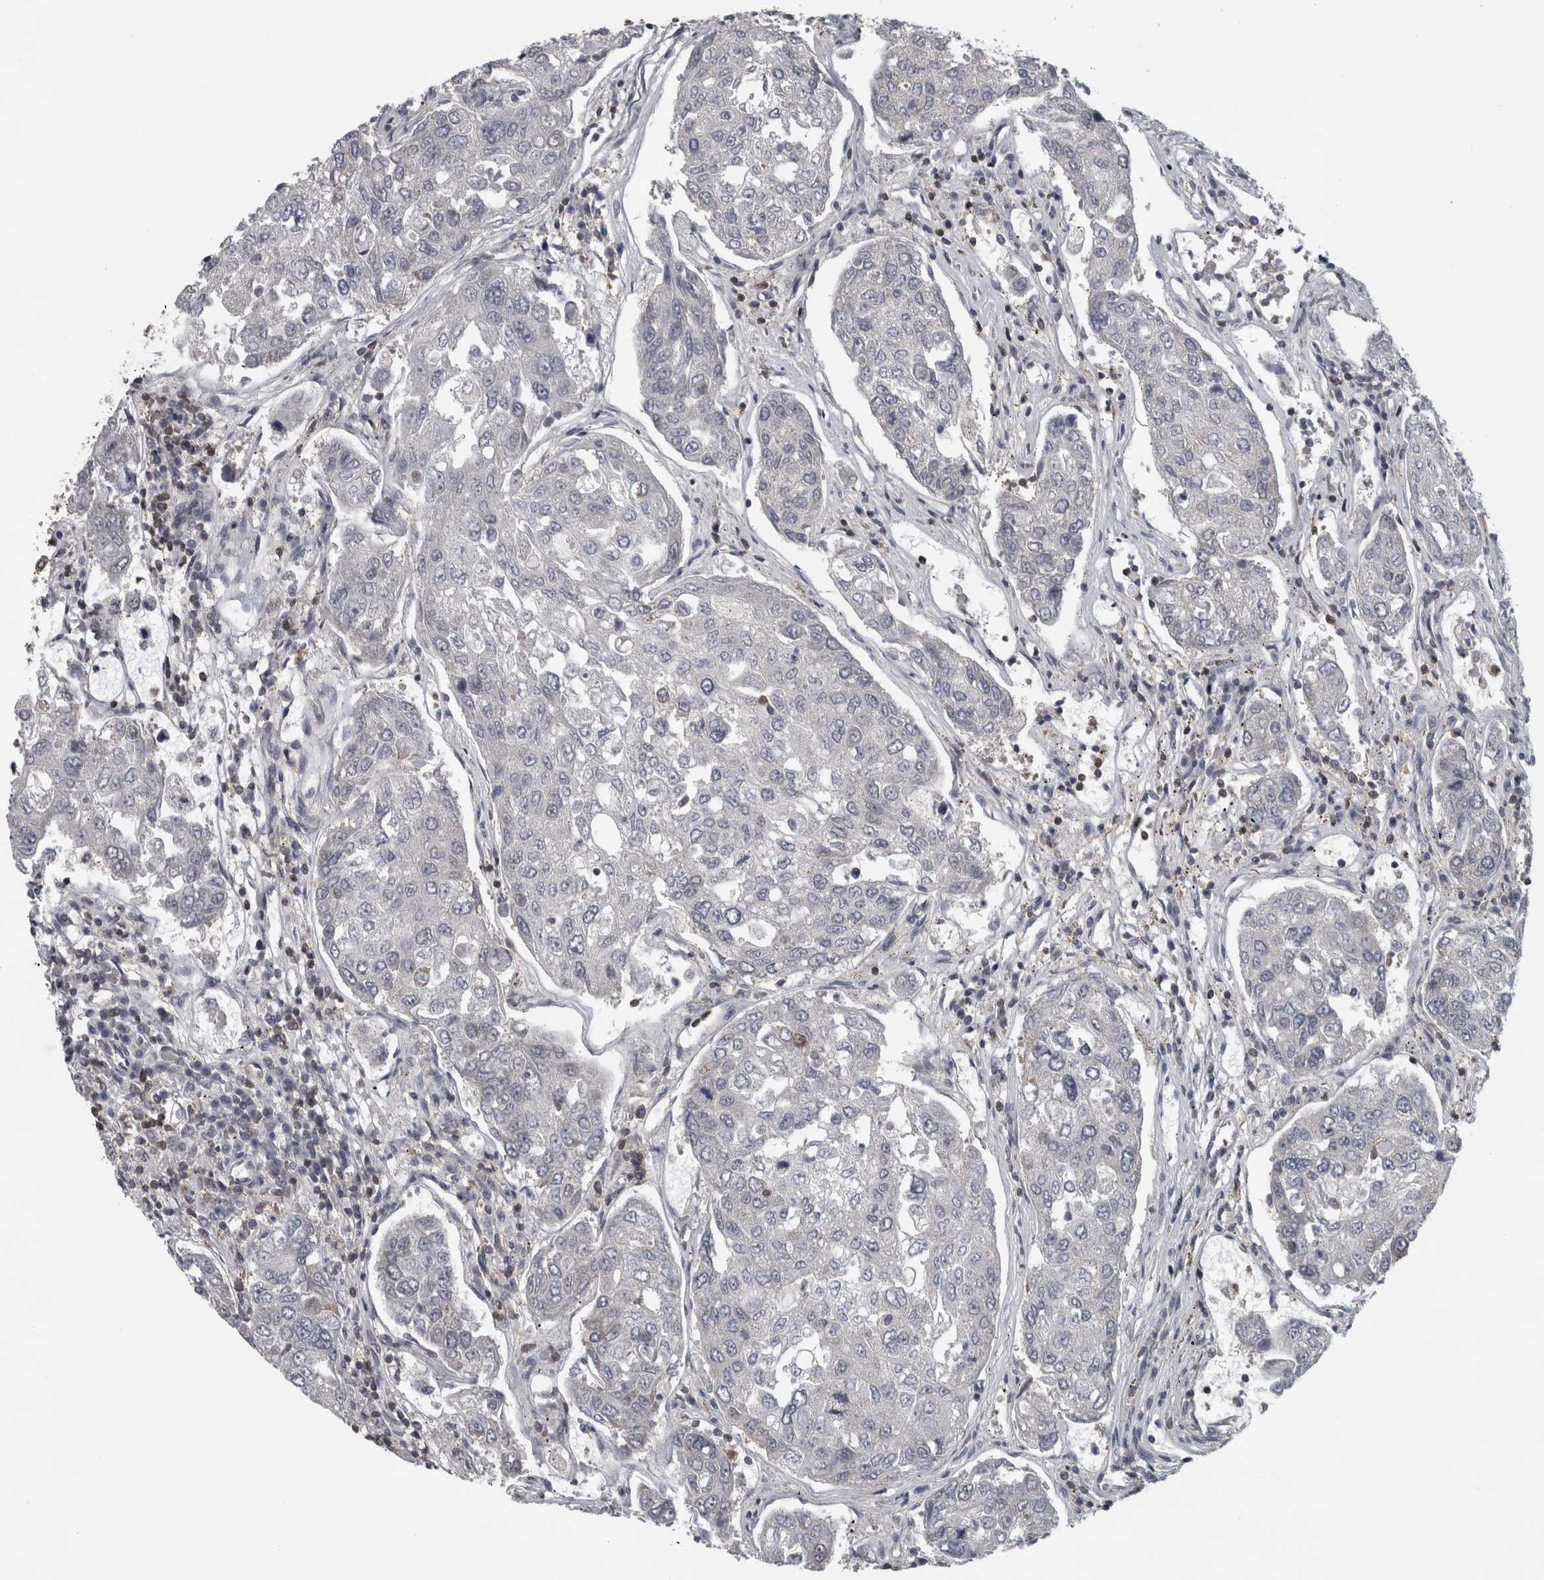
{"staining": {"intensity": "weak", "quantity": "<25%", "location": "cytoplasmic/membranous"}, "tissue": "urothelial cancer", "cell_type": "Tumor cells", "image_type": "cancer", "snomed": [{"axis": "morphology", "description": "Urothelial carcinoma, High grade"}, {"axis": "topography", "description": "Lymph node"}, {"axis": "topography", "description": "Urinary bladder"}], "caption": "DAB (3,3'-diaminobenzidine) immunohistochemical staining of human urothelial carcinoma (high-grade) displays no significant expression in tumor cells.", "gene": "ATXN2", "patient": {"sex": "male", "age": 51}}